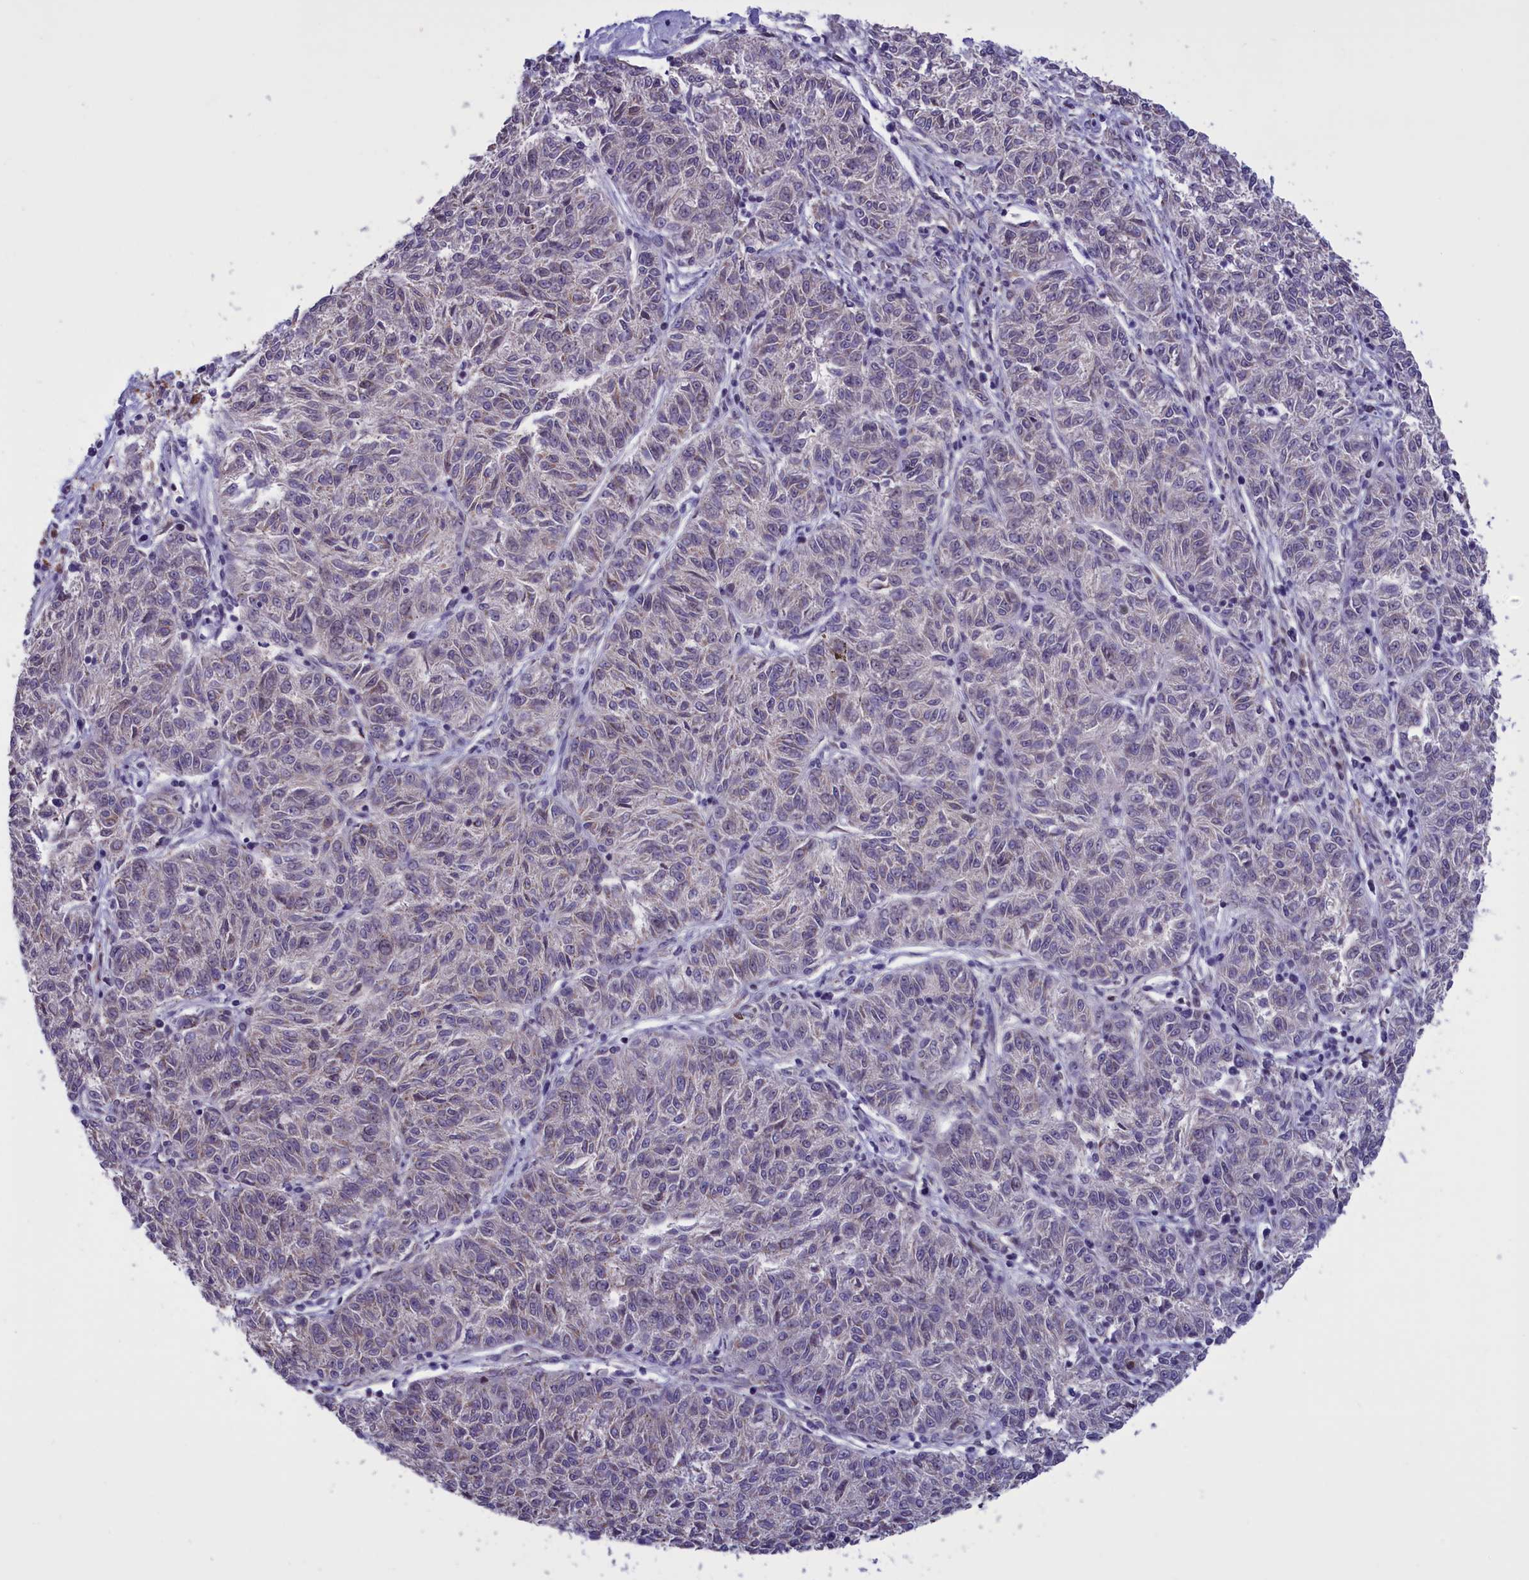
{"staining": {"intensity": "negative", "quantity": "none", "location": "none"}, "tissue": "melanoma", "cell_type": "Tumor cells", "image_type": "cancer", "snomed": [{"axis": "morphology", "description": "Malignant melanoma, NOS"}, {"axis": "topography", "description": "Skin"}], "caption": "An image of malignant melanoma stained for a protein exhibits no brown staining in tumor cells.", "gene": "PARS2", "patient": {"sex": "female", "age": 72}}